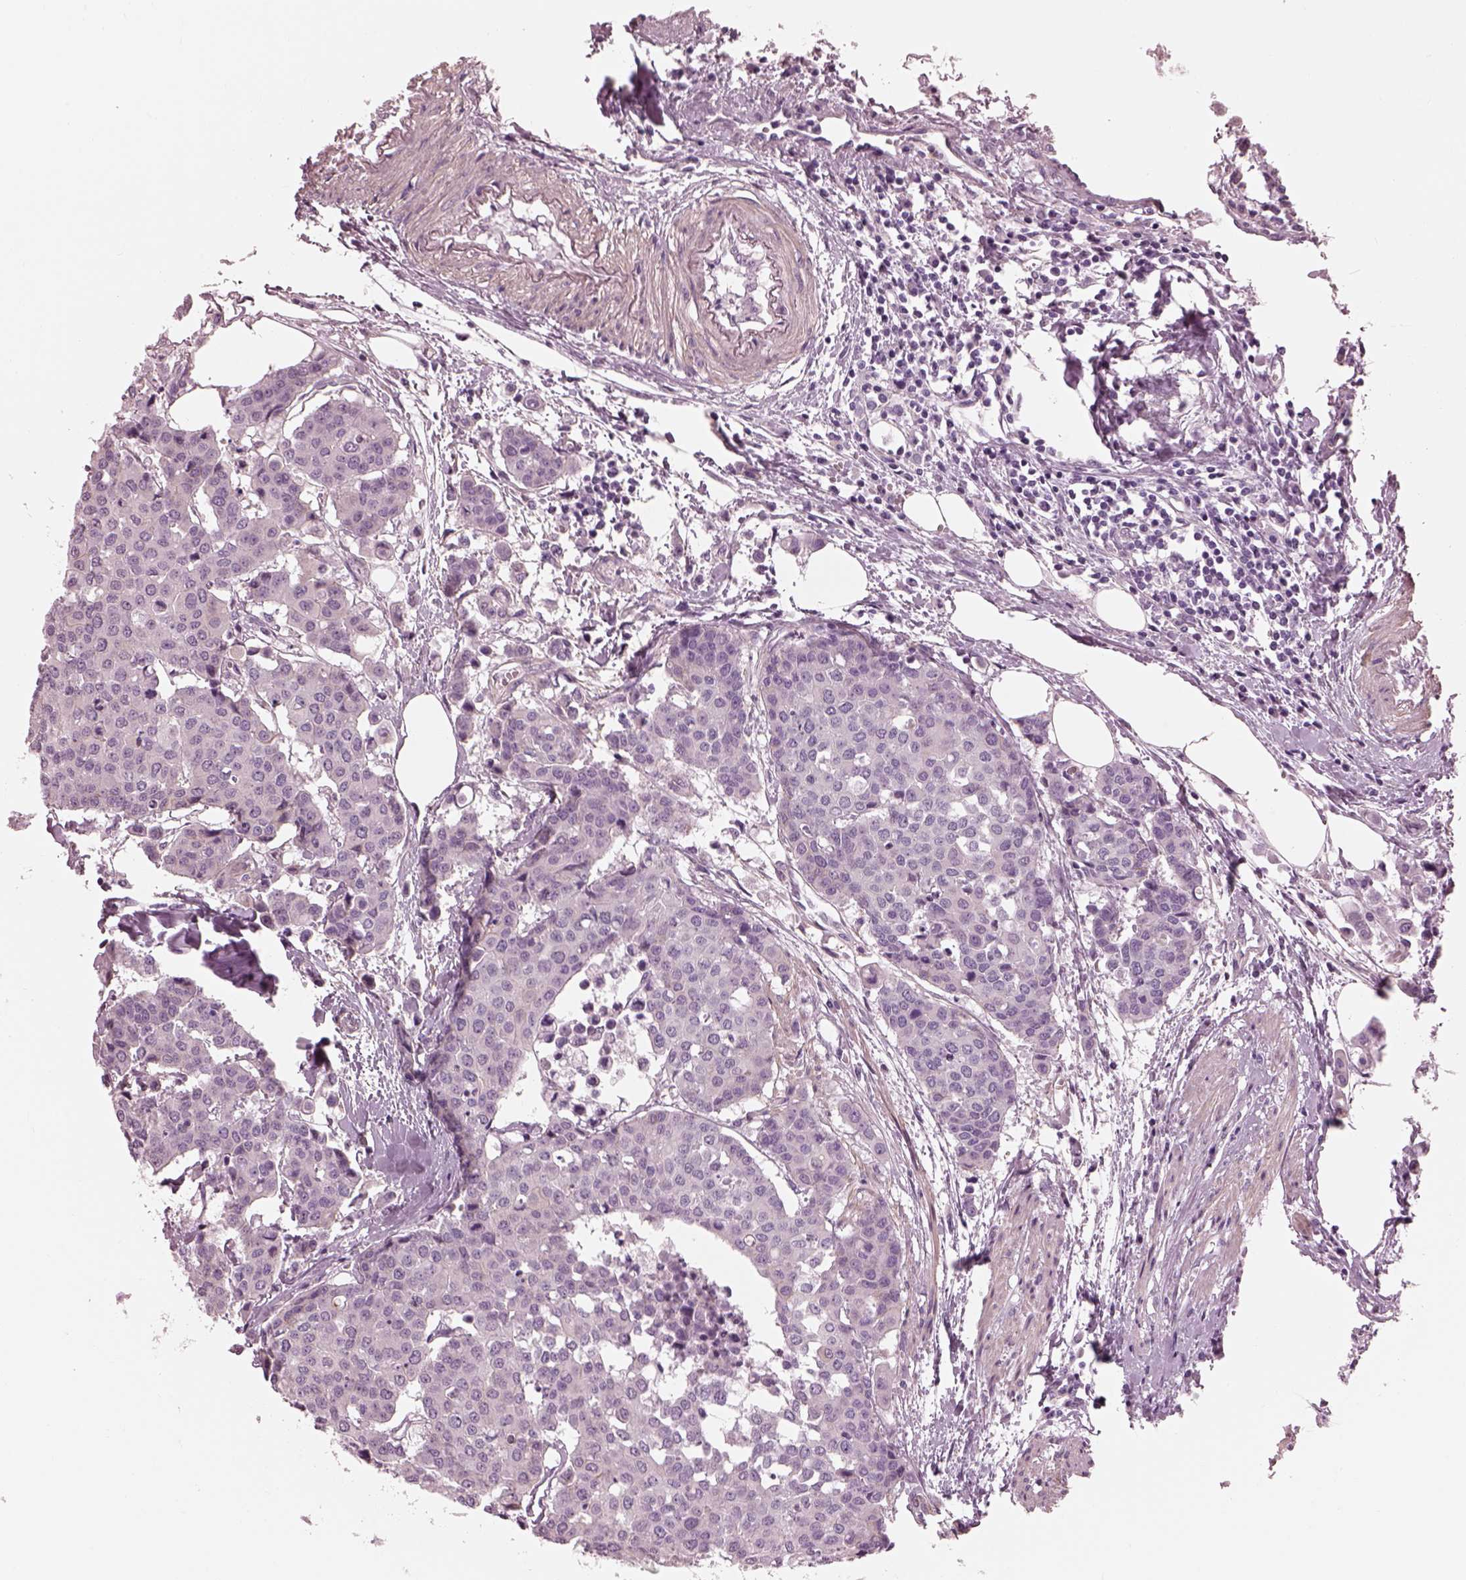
{"staining": {"intensity": "negative", "quantity": "none", "location": "none"}, "tissue": "carcinoid", "cell_type": "Tumor cells", "image_type": "cancer", "snomed": [{"axis": "morphology", "description": "Carcinoid, malignant, NOS"}, {"axis": "topography", "description": "Colon"}], "caption": "High magnification brightfield microscopy of malignant carcinoid stained with DAB (3,3'-diaminobenzidine) (brown) and counterstained with hematoxylin (blue): tumor cells show no significant expression.", "gene": "BFSP1", "patient": {"sex": "male", "age": 81}}